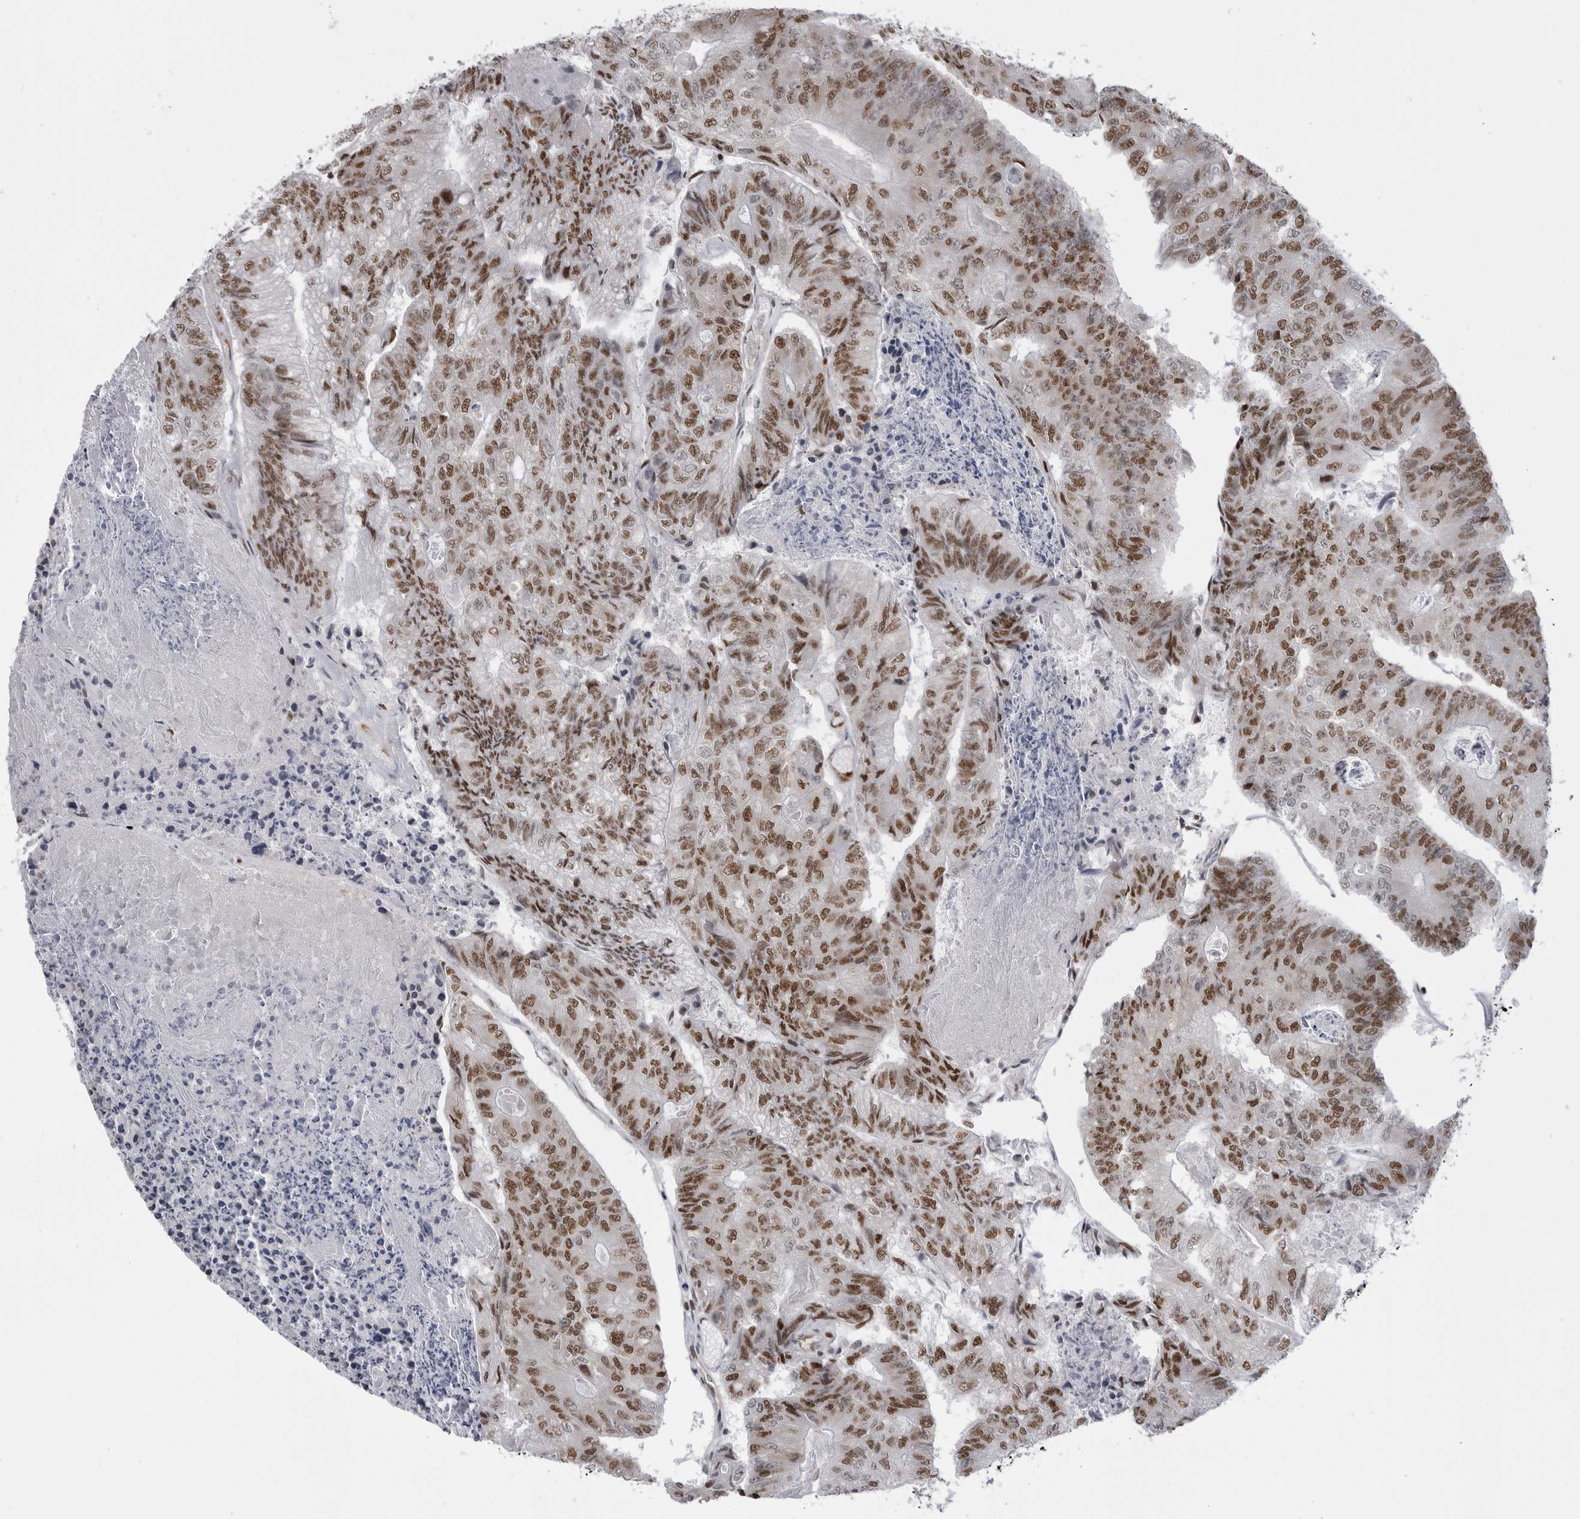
{"staining": {"intensity": "moderate", "quantity": ">75%", "location": "nuclear"}, "tissue": "colorectal cancer", "cell_type": "Tumor cells", "image_type": "cancer", "snomed": [{"axis": "morphology", "description": "Adenocarcinoma, NOS"}, {"axis": "topography", "description": "Colon"}], "caption": "Colorectal cancer stained with IHC reveals moderate nuclear expression in approximately >75% of tumor cells.", "gene": "RNF26", "patient": {"sex": "female", "age": 67}}